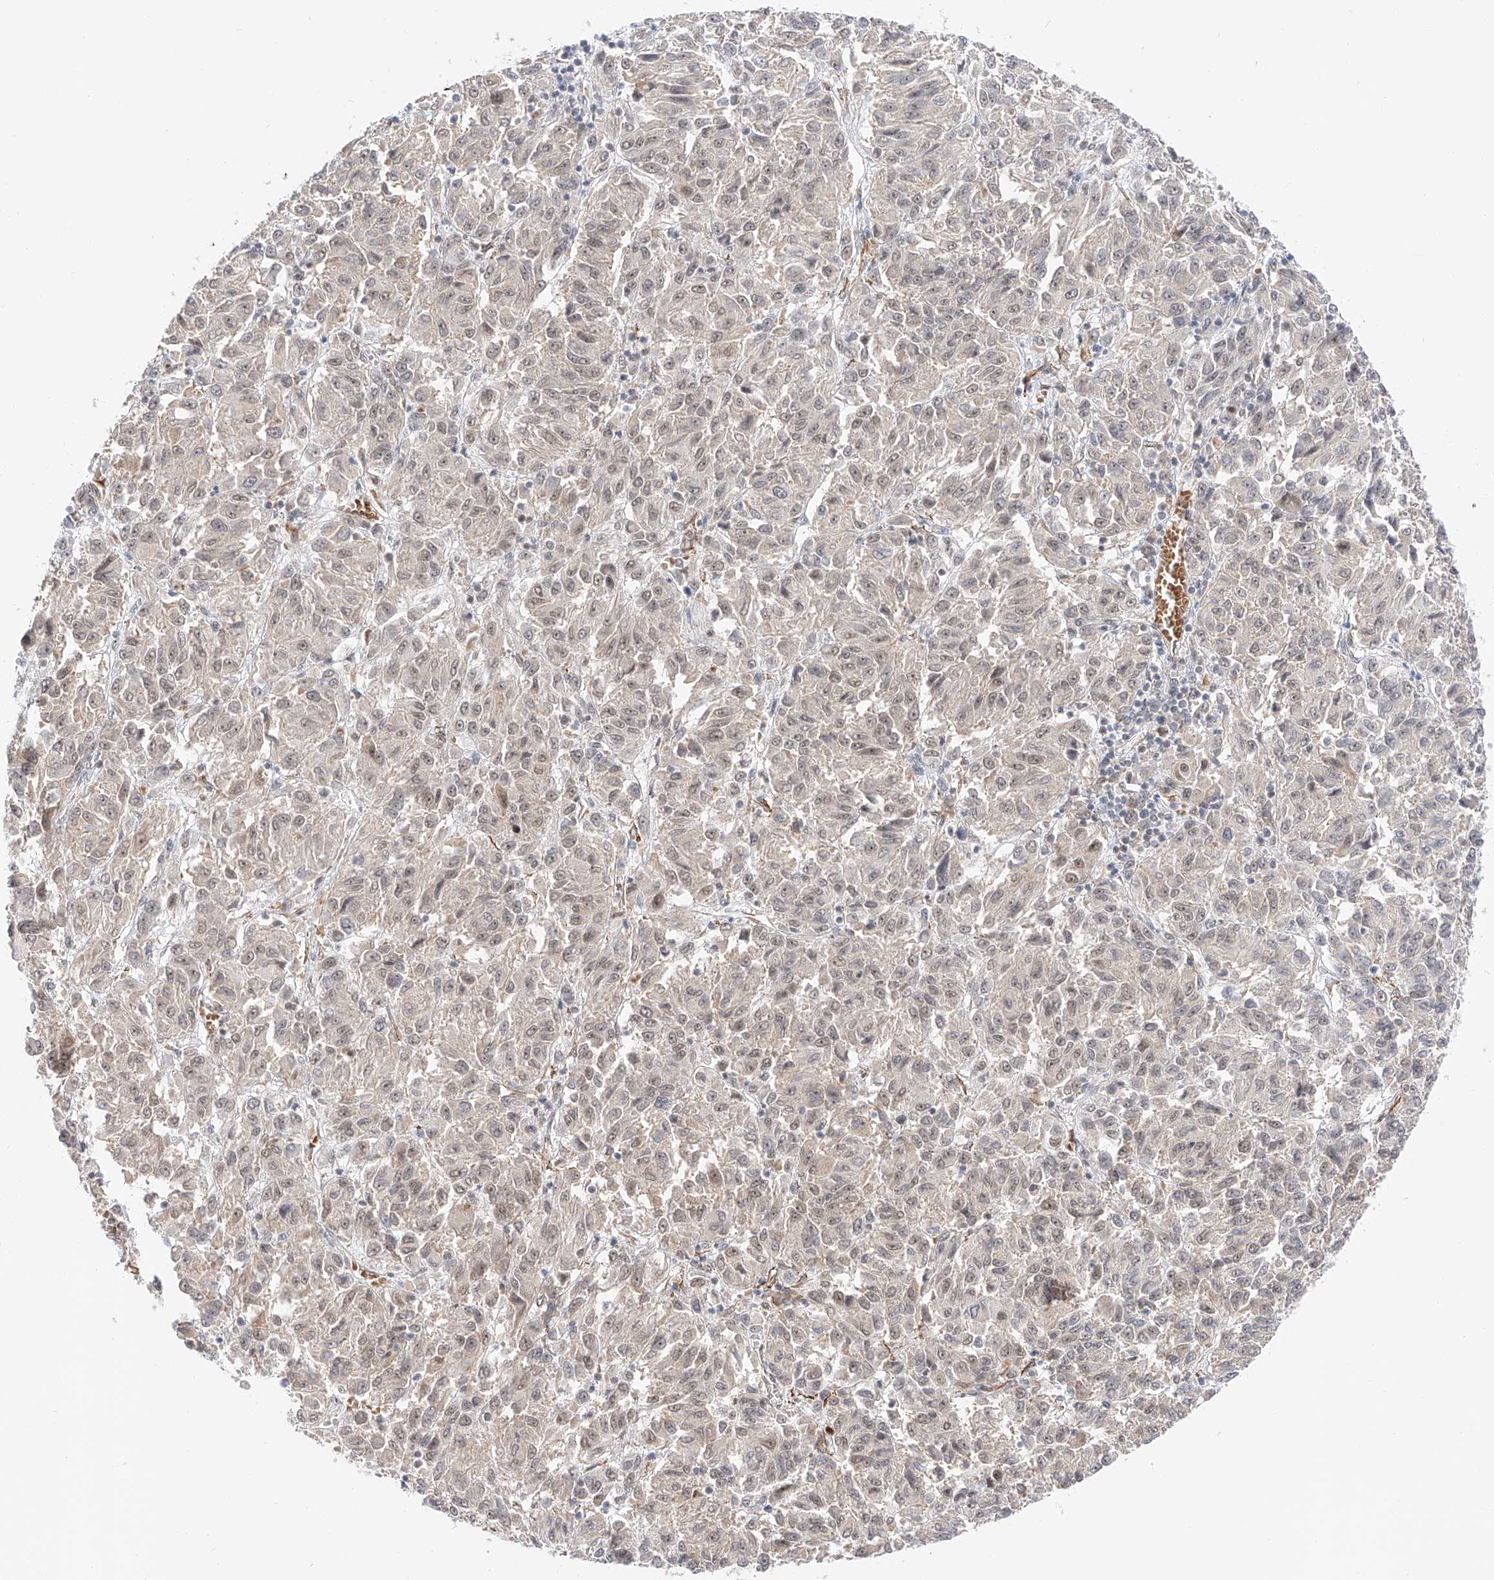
{"staining": {"intensity": "weak", "quantity": "25%-75%", "location": "nuclear"}, "tissue": "melanoma", "cell_type": "Tumor cells", "image_type": "cancer", "snomed": [{"axis": "morphology", "description": "Malignant melanoma, Metastatic site"}, {"axis": "topography", "description": "Lung"}], "caption": "This is an image of immunohistochemistry staining of melanoma, which shows weak expression in the nuclear of tumor cells.", "gene": "POGK", "patient": {"sex": "male", "age": 64}}